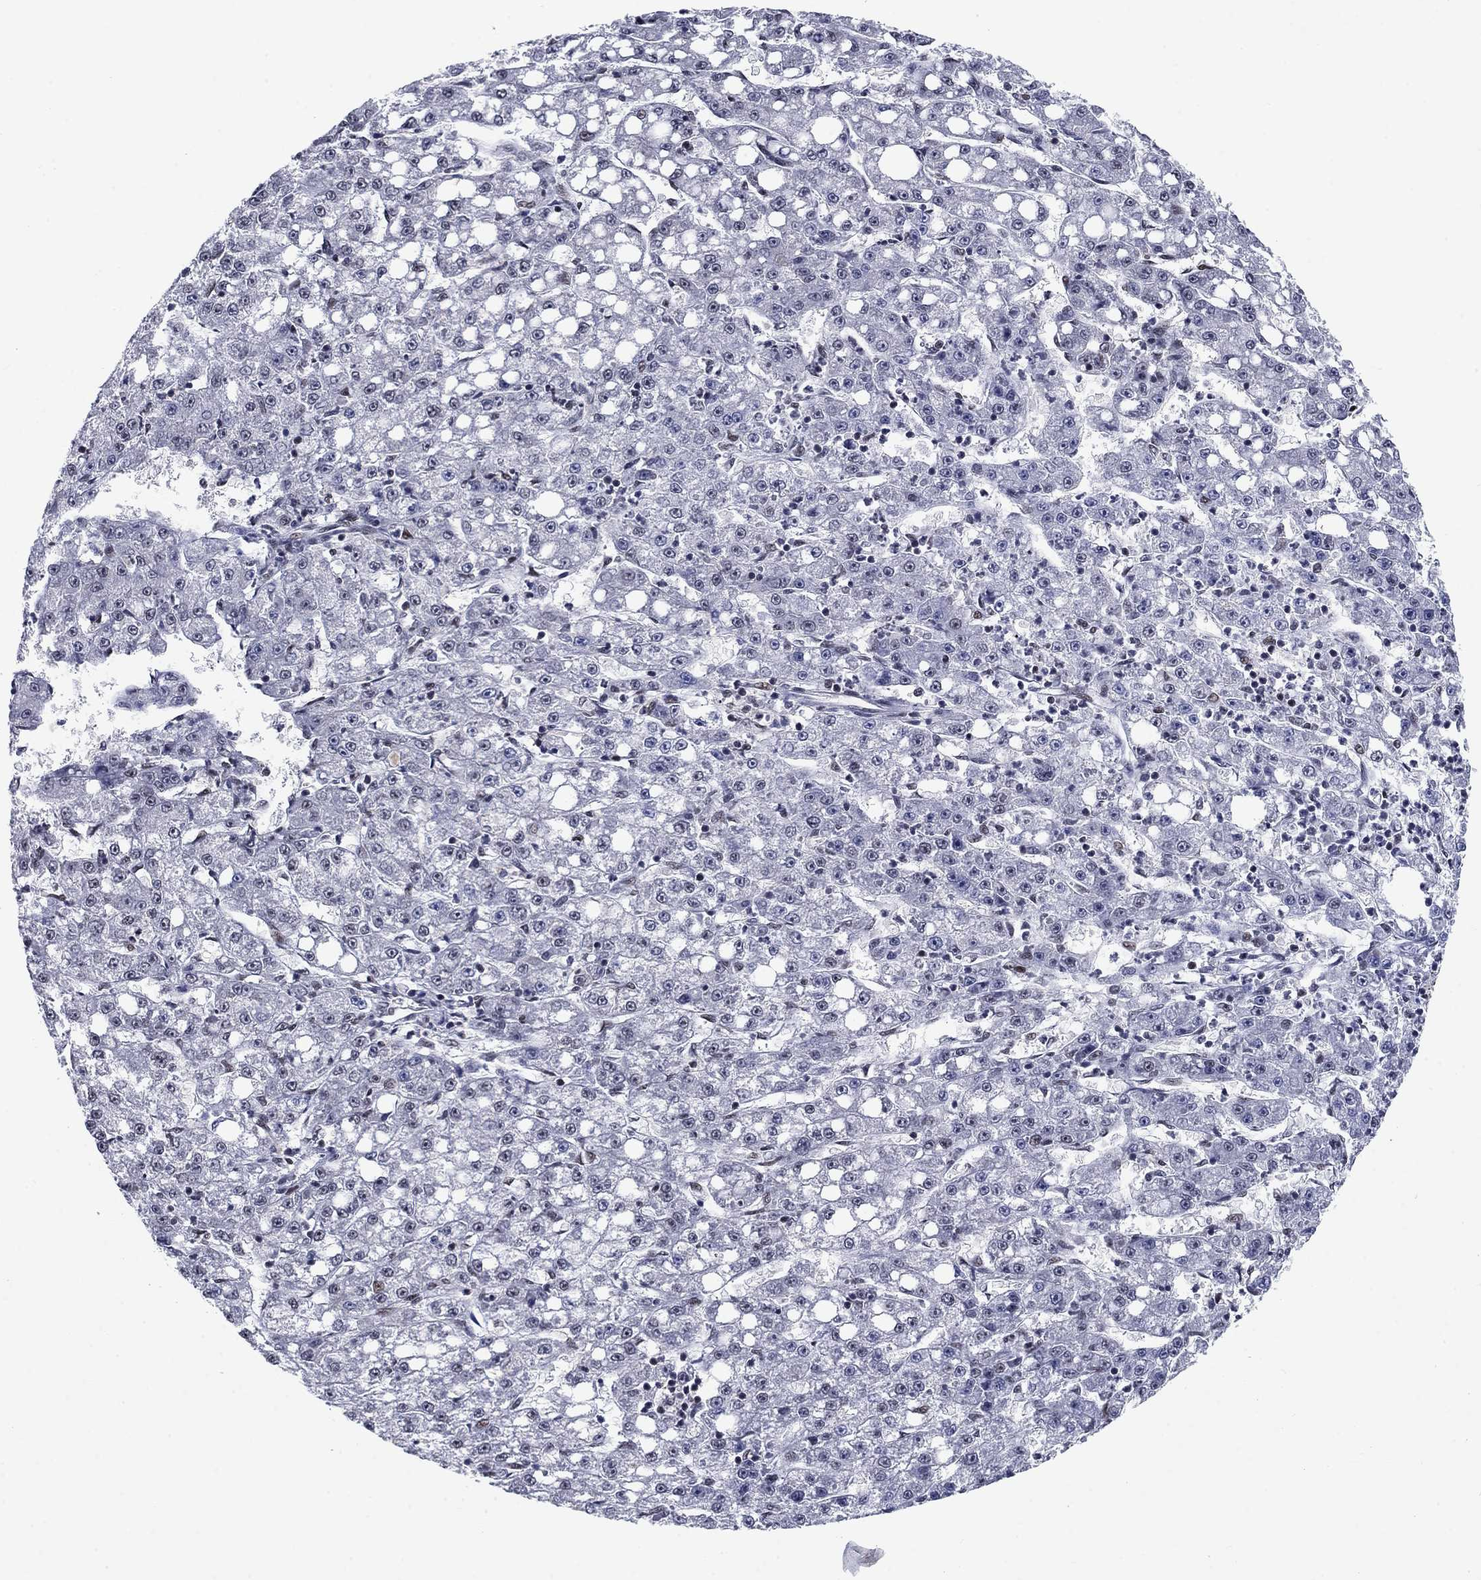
{"staining": {"intensity": "negative", "quantity": "none", "location": "none"}, "tissue": "liver cancer", "cell_type": "Tumor cells", "image_type": "cancer", "snomed": [{"axis": "morphology", "description": "Carcinoma, Hepatocellular, NOS"}, {"axis": "topography", "description": "Liver"}], "caption": "This is an immunohistochemistry image of liver cancer (hepatocellular carcinoma). There is no staining in tumor cells.", "gene": "RPRD1B", "patient": {"sex": "female", "age": 65}}